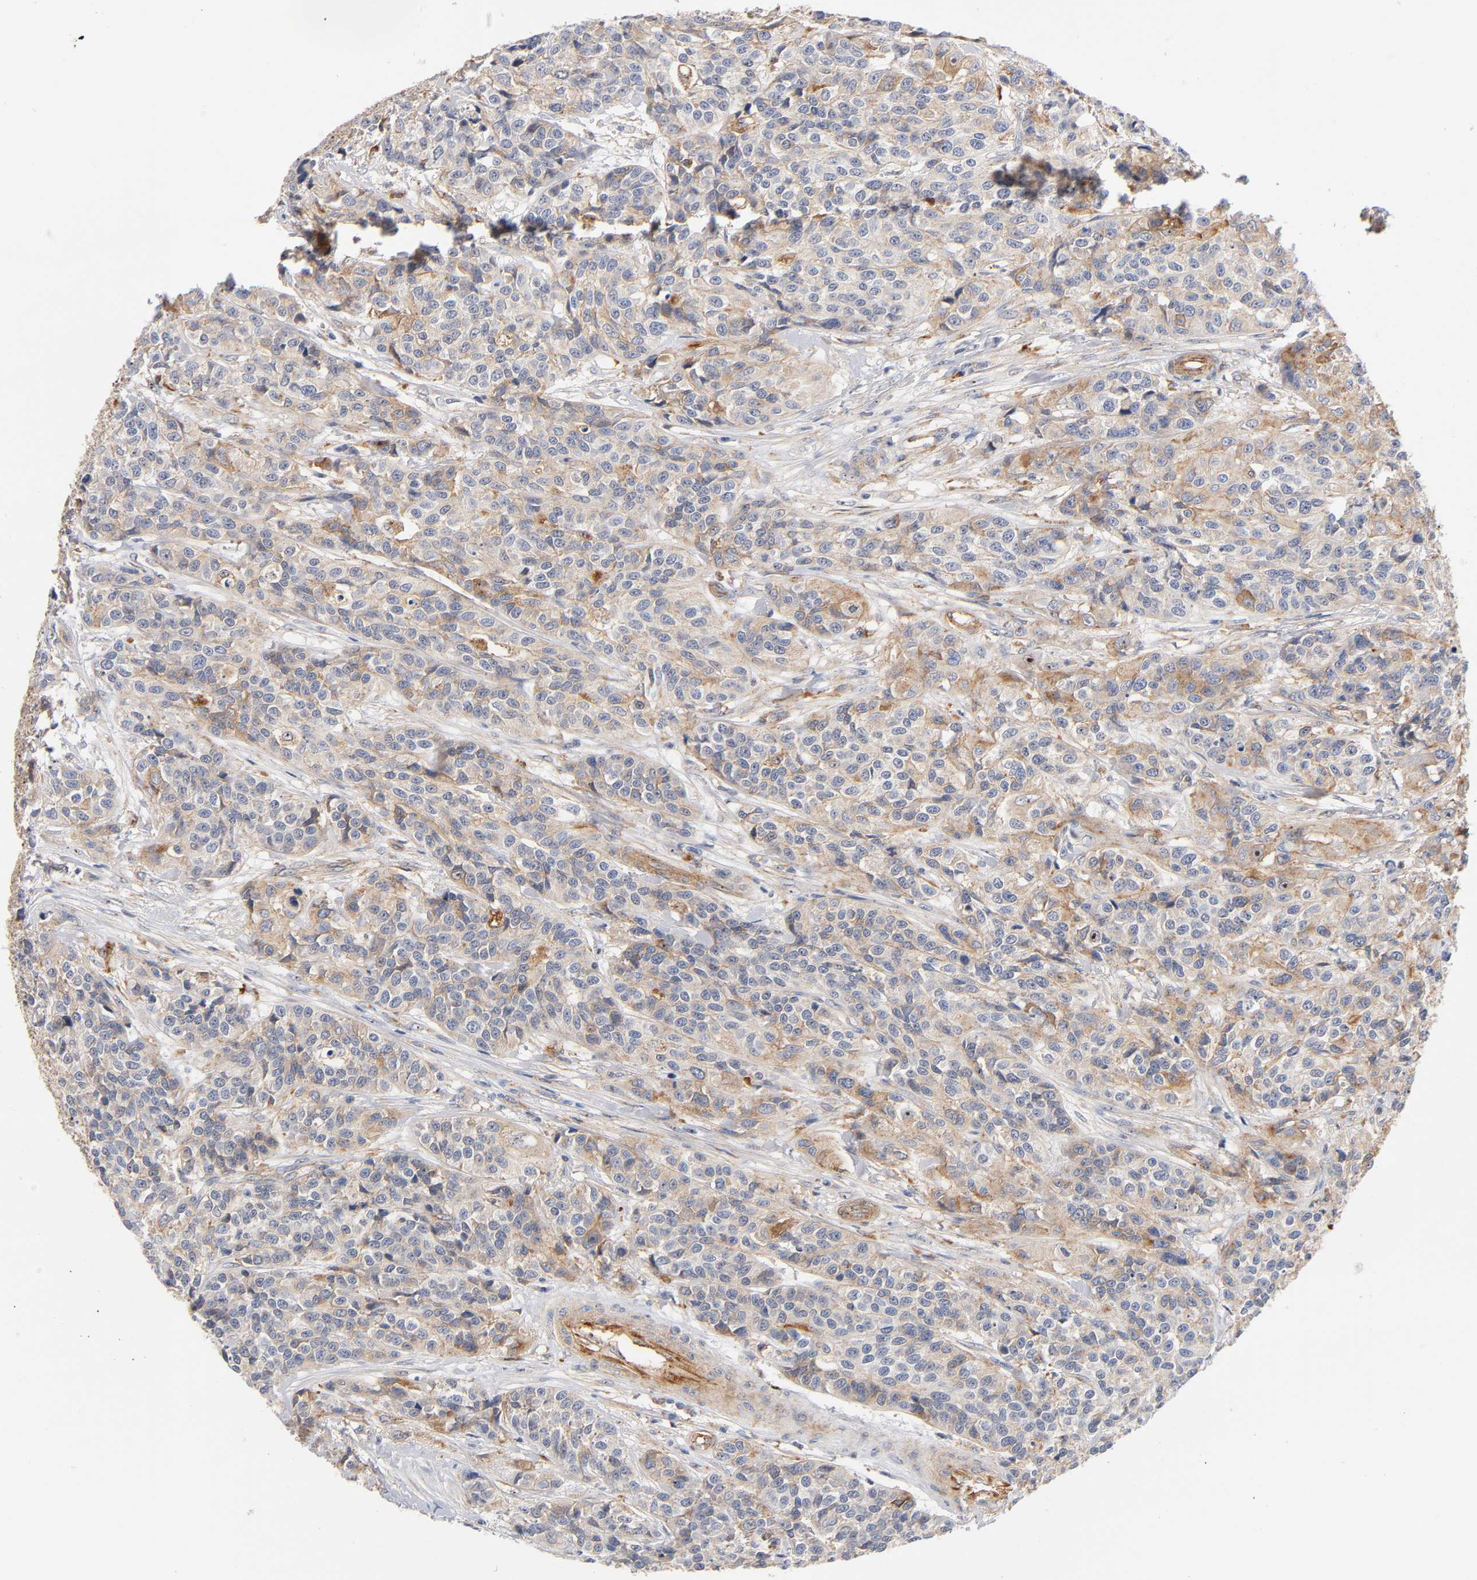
{"staining": {"intensity": "moderate", "quantity": ">75%", "location": "cytoplasmic/membranous"}, "tissue": "urothelial cancer", "cell_type": "Tumor cells", "image_type": "cancer", "snomed": [{"axis": "morphology", "description": "Urothelial carcinoma, High grade"}, {"axis": "topography", "description": "Urinary bladder"}], "caption": "Tumor cells display moderate cytoplasmic/membranous staining in approximately >75% of cells in urothelial cancer.", "gene": "PLD1", "patient": {"sex": "female", "age": 81}}